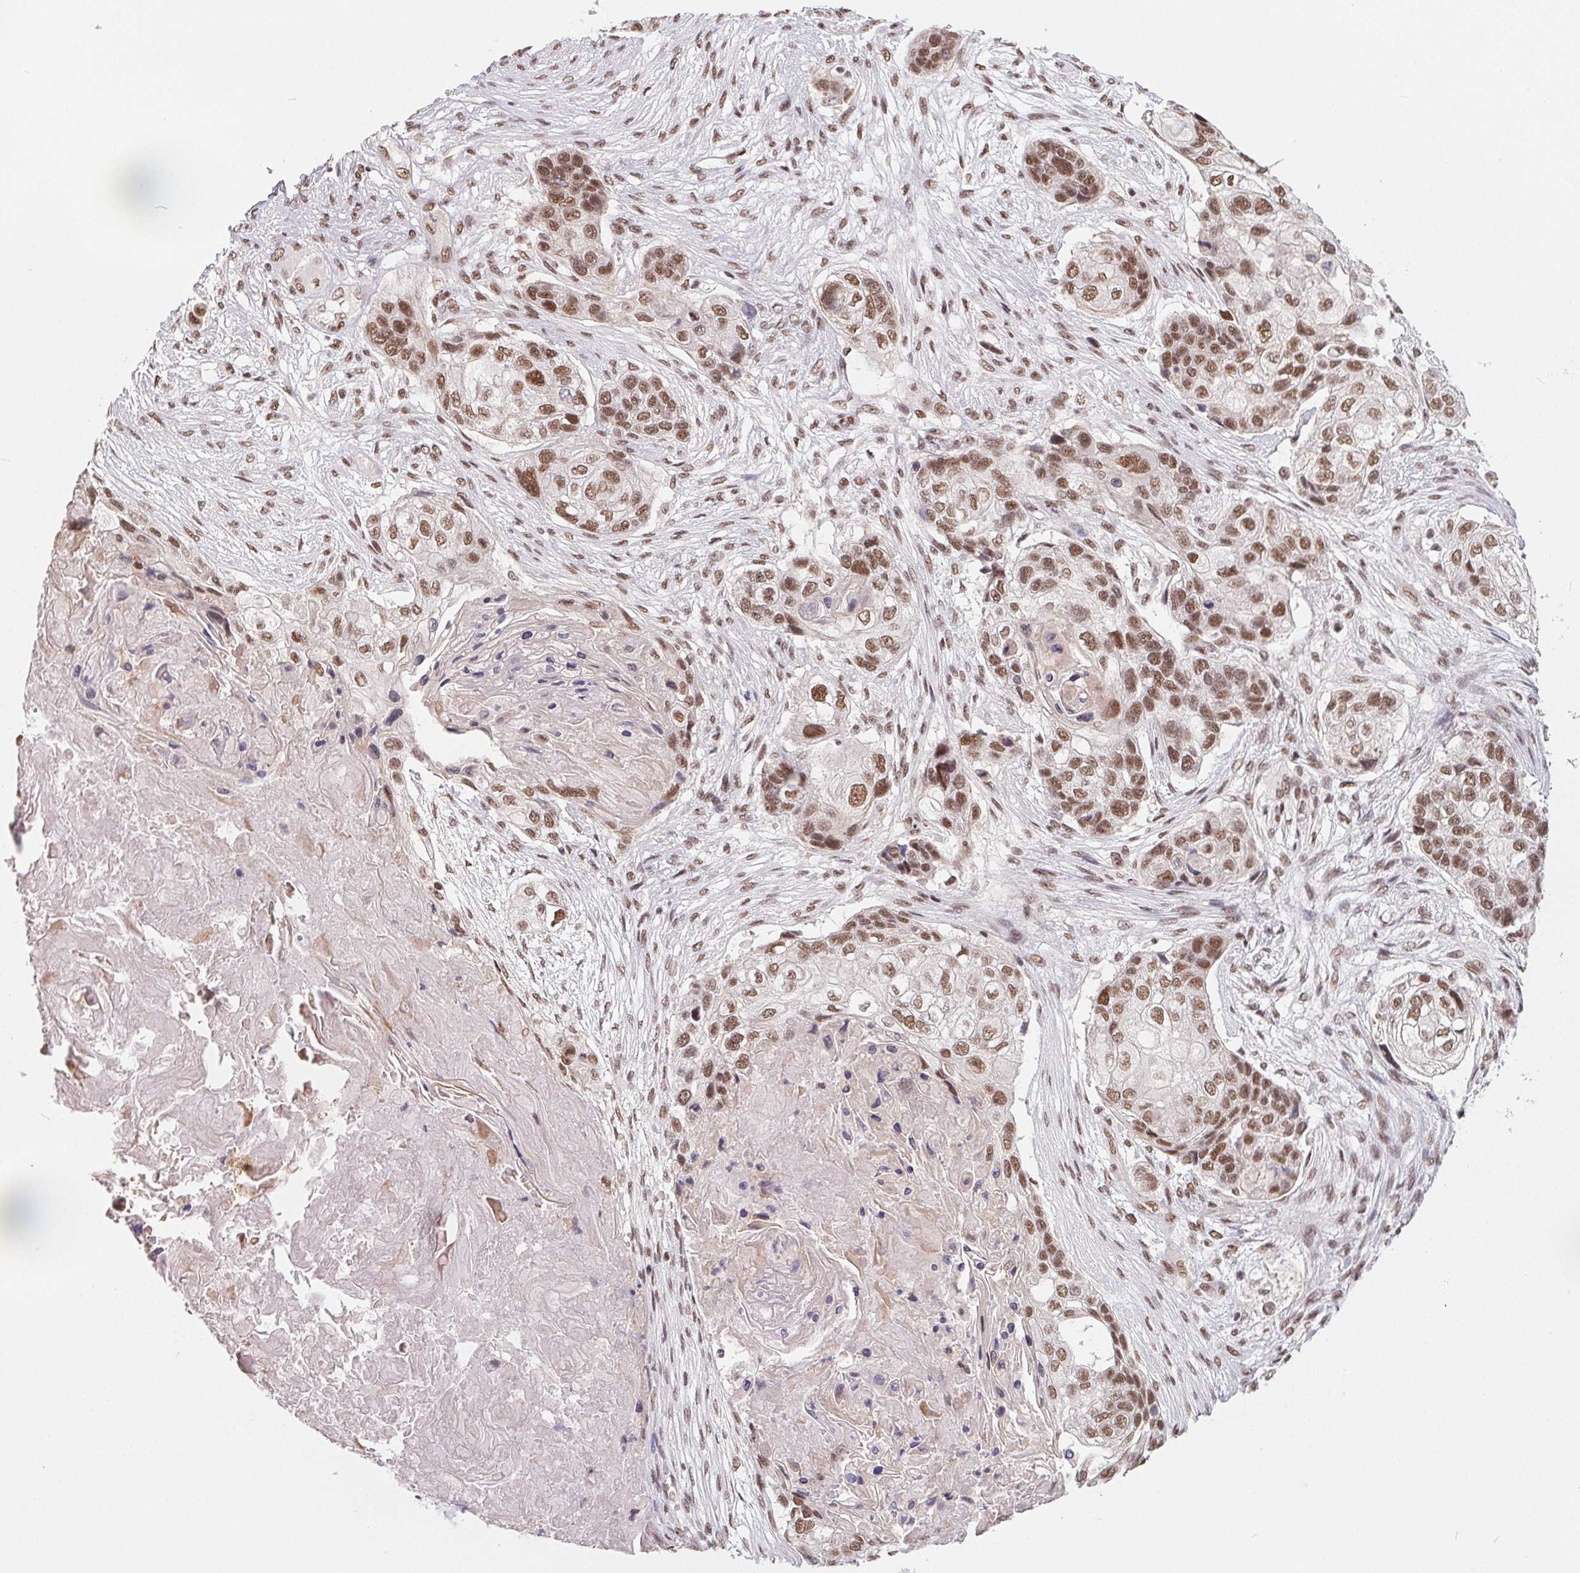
{"staining": {"intensity": "moderate", "quantity": ">75%", "location": "nuclear"}, "tissue": "lung cancer", "cell_type": "Tumor cells", "image_type": "cancer", "snomed": [{"axis": "morphology", "description": "Squamous cell carcinoma, NOS"}, {"axis": "topography", "description": "Lung"}], "caption": "IHC image of neoplastic tissue: lung squamous cell carcinoma stained using IHC demonstrates medium levels of moderate protein expression localized specifically in the nuclear of tumor cells, appearing as a nuclear brown color.", "gene": "TCERG1", "patient": {"sex": "male", "age": 69}}